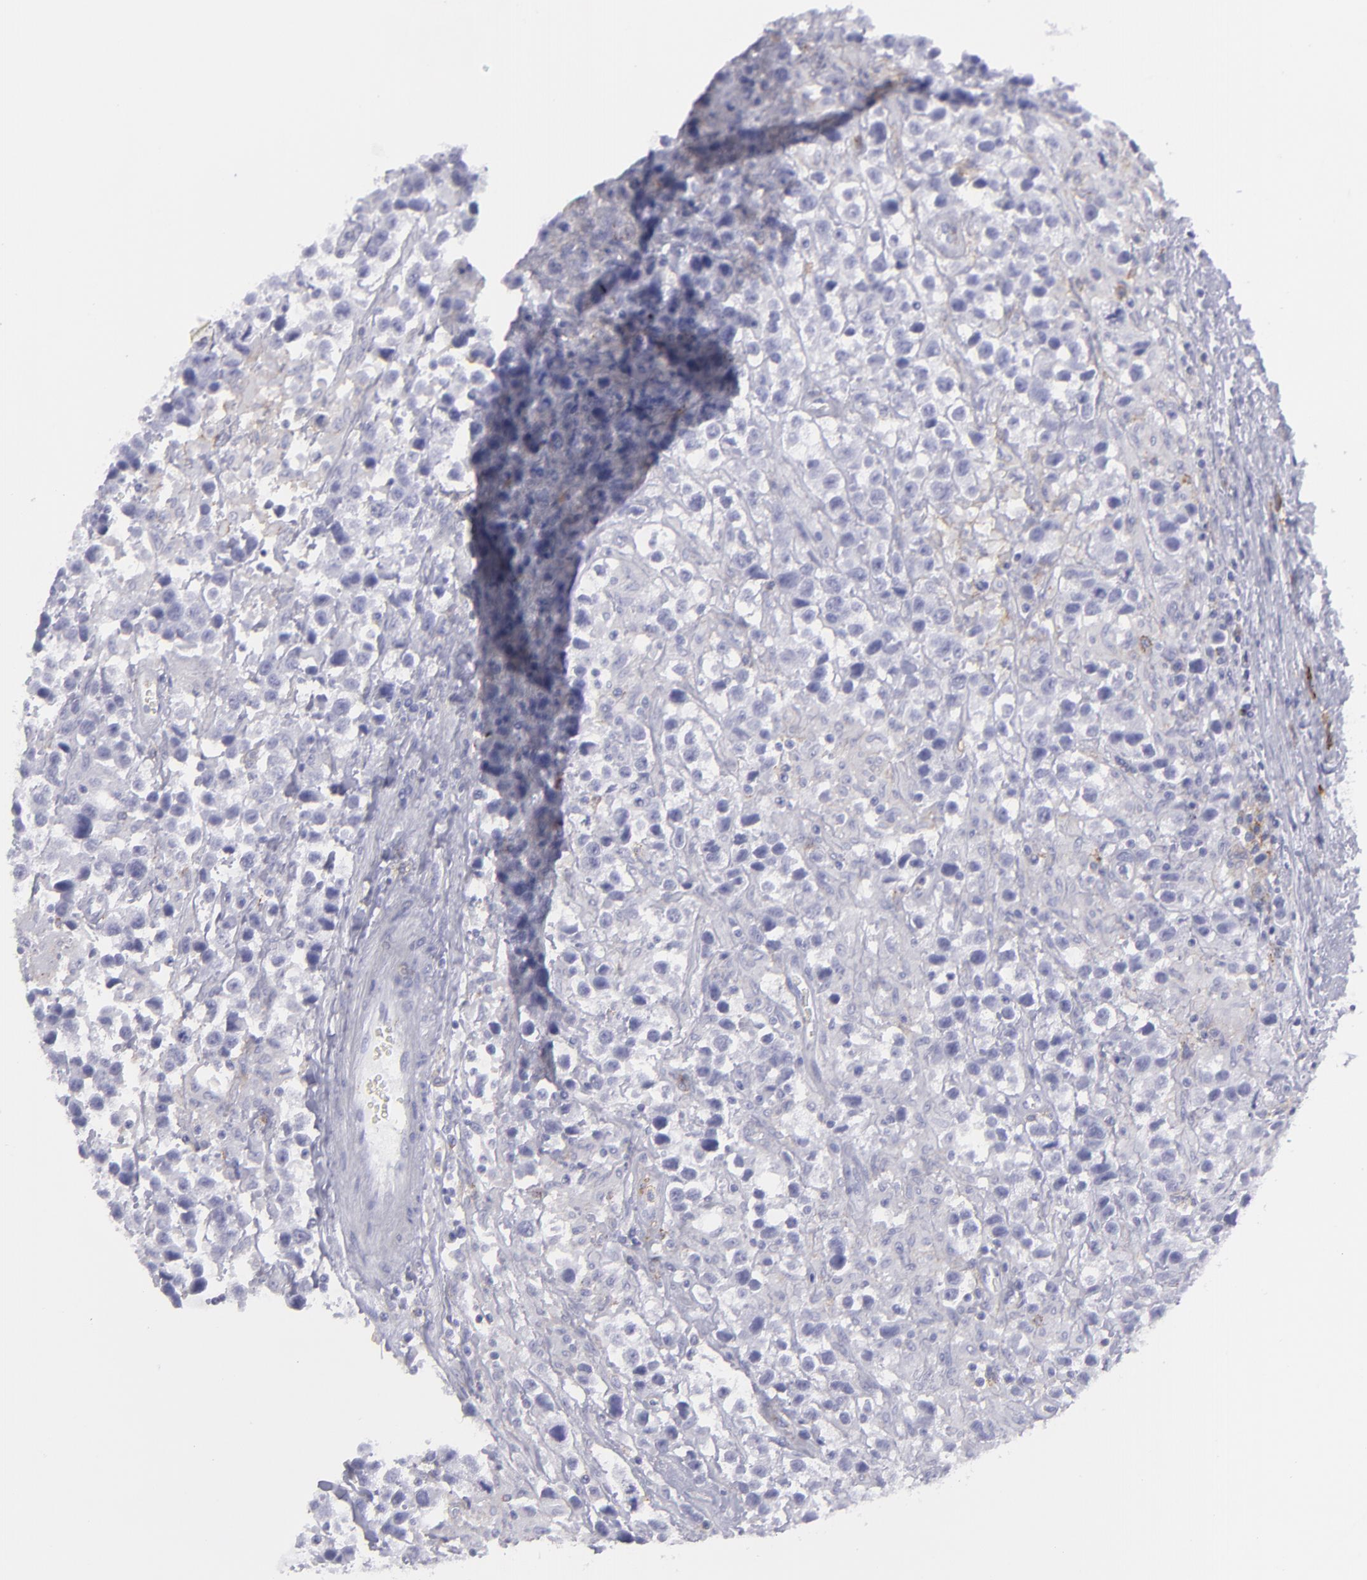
{"staining": {"intensity": "negative", "quantity": "none", "location": "none"}, "tissue": "testis cancer", "cell_type": "Tumor cells", "image_type": "cancer", "snomed": [{"axis": "morphology", "description": "Seminoma, NOS"}, {"axis": "topography", "description": "Testis"}], "caption": "A high-resolution photomicrograph shows IHC staining of seminoma (testis), which displays no significant positivity in tumor cells. (DAB IHC visualized using brightfield microscopy, high magnification).", "gene": "SELPLG", "patient": {"sex": "male", "age": 43}}